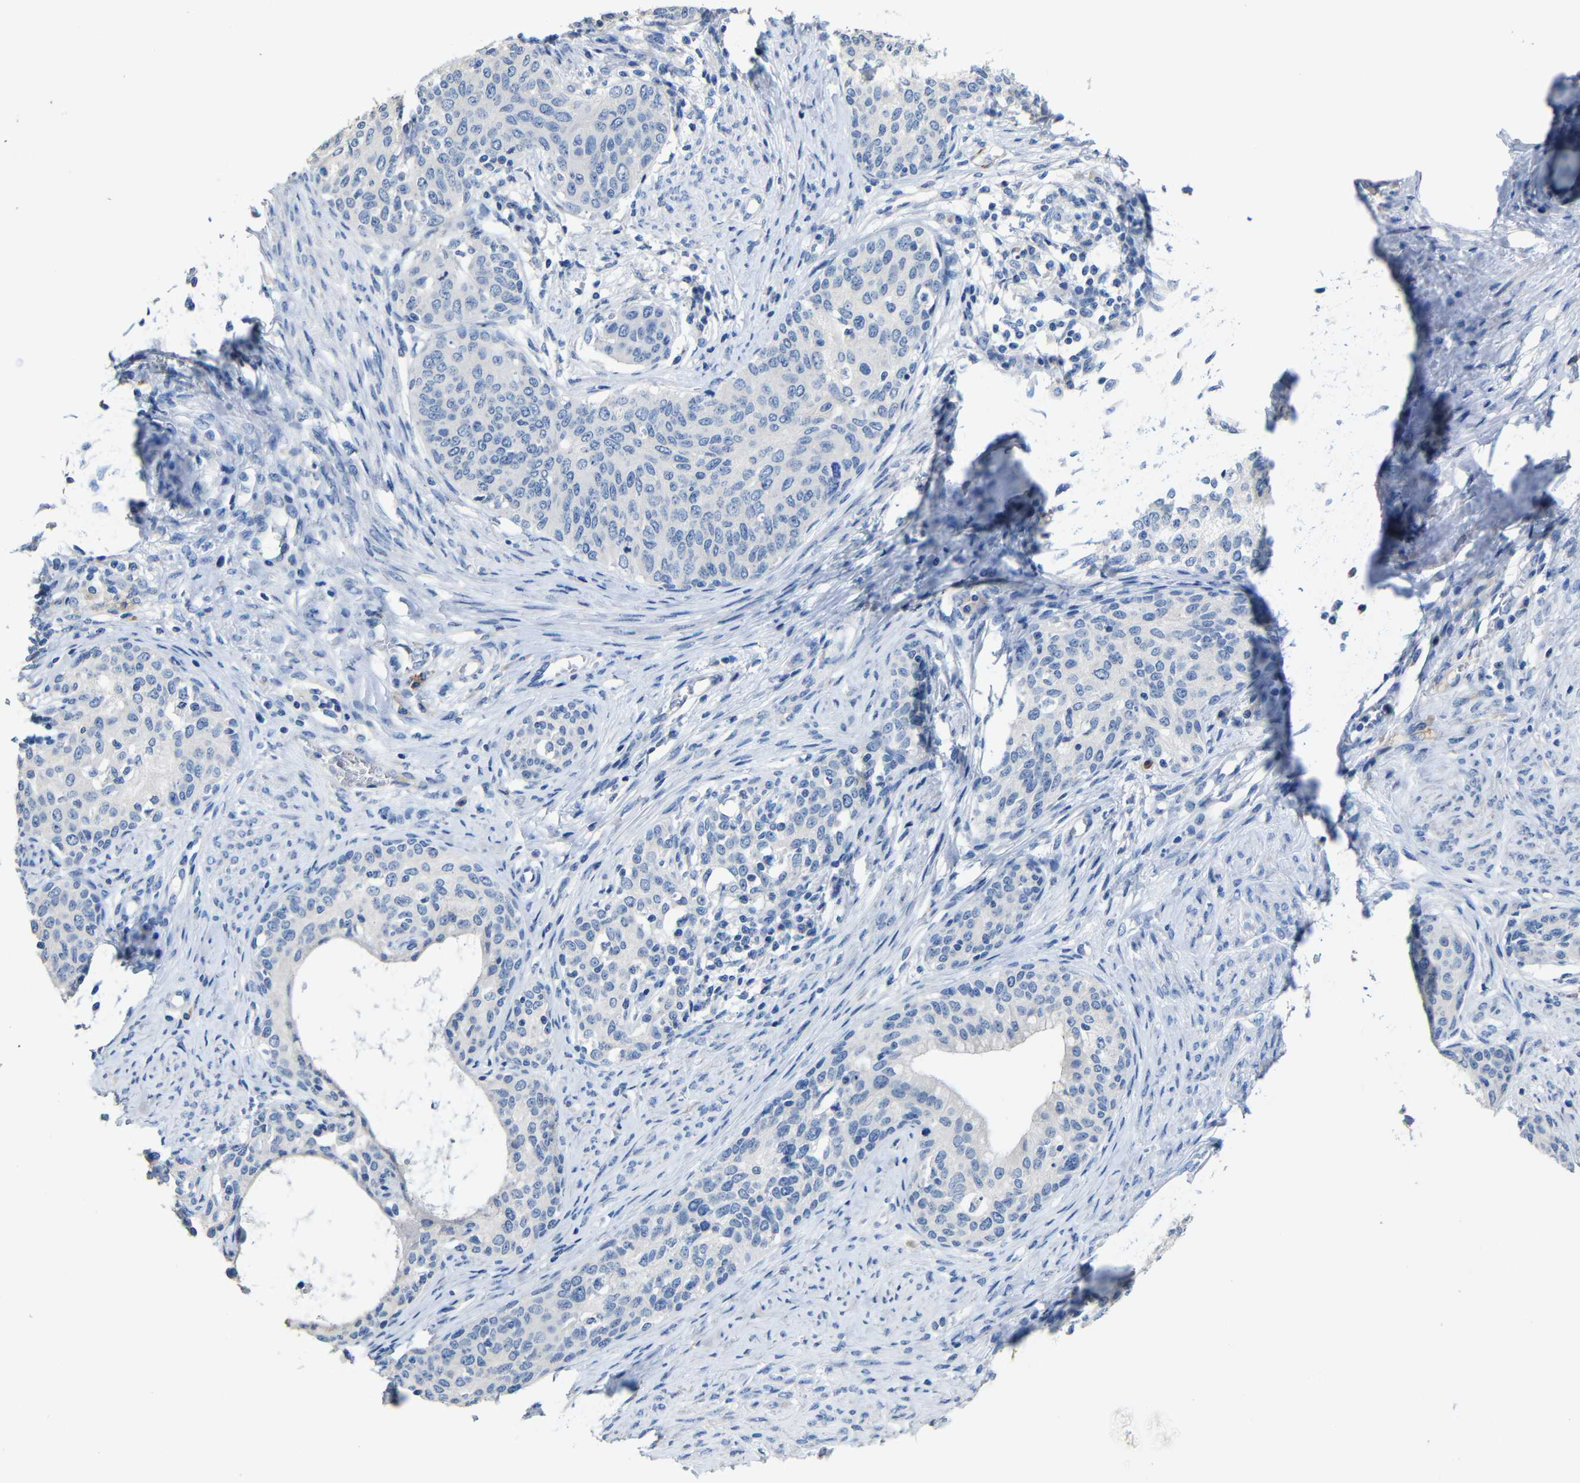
{"staining": {"intensity": "negative", "quantity": "none", "location": "none"}, "tissue": "cervical cancer", "cell_type": "Tumor cells", "image_type": "cancer", "snomed": [{"axis": "morphology", "description": "Squamous cell carcinoma, NOS"}, {"axis": "morphology", "description": "Adenocarcinoma, NOS"}, {"axis": "topography", "description": "Cervix"}], "caption": "A high-resolution photomicrograph shows IHC staining of cervical cancer (squamous cell carcinoma), which displays no significant staining in tumor cells. (Brightfield microscopy of DAB (3,3'-diaminobenzidine) immunohistochemistry (IHC) at high magnification).", "gene": "ACKR2", "patient": {"sex": "female", "age": 52}}